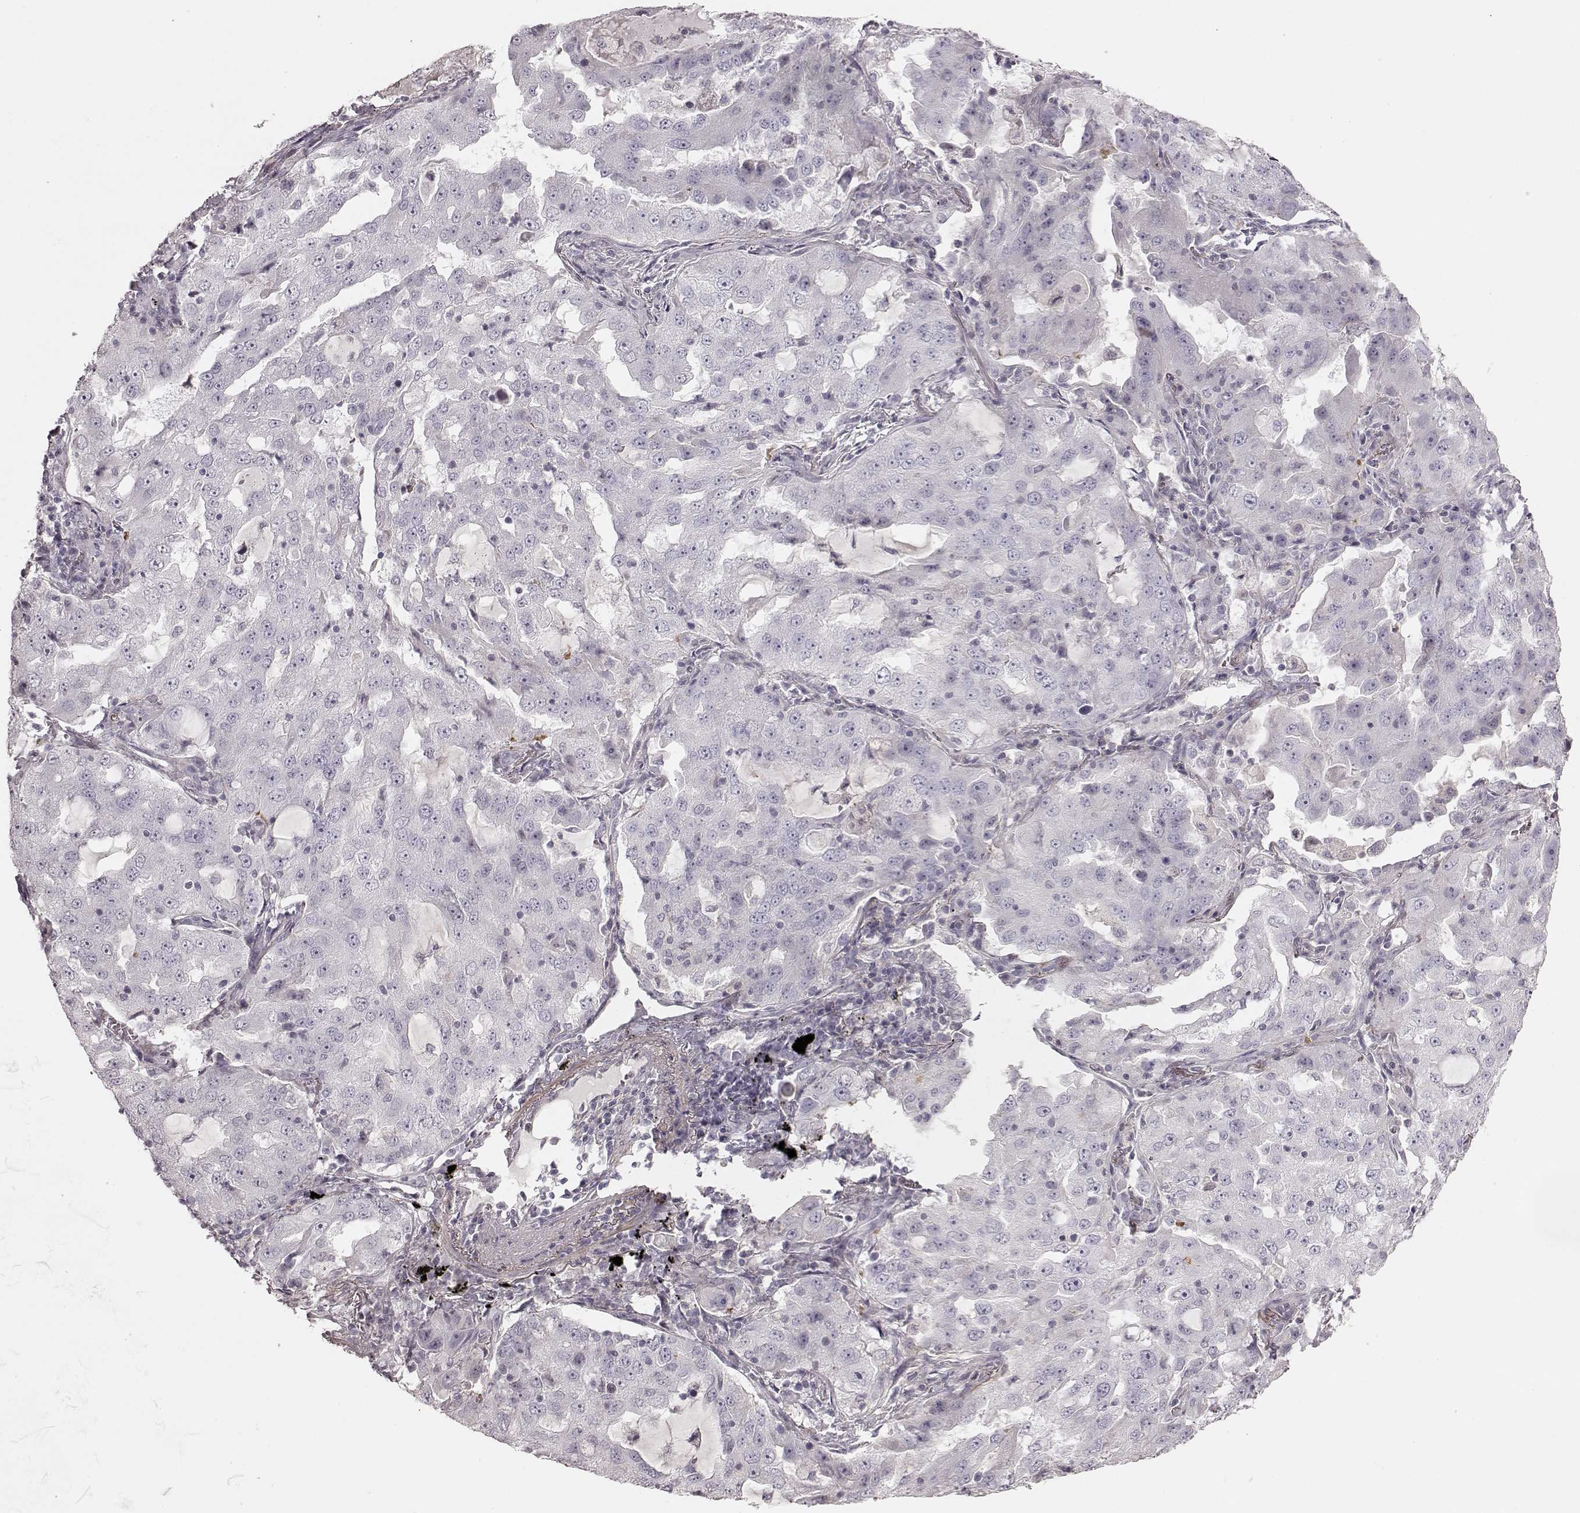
{"staining": {"intensity": "negative", "quantity": "none", "location": "none"}, "tissue": "lung cancer", "cell_type": "Tumor cells", "image_type": "cancer", "snomed": [{"axis": "morphology", "description": "Adenocarcinoma, NOS"}, {"axis": "topography", "description": "Lung"}], "caption": "Adenocarcinoma (lung) was stained to show a protein in brown. There is no significant expression in tumor cells. Brightfield microscopy of IHC stained with DAB (brown) and hematoxylin (blue), captured at high magnification.", "gene": "PRLHR", "patient": {"sex": "female", "age": 61}}